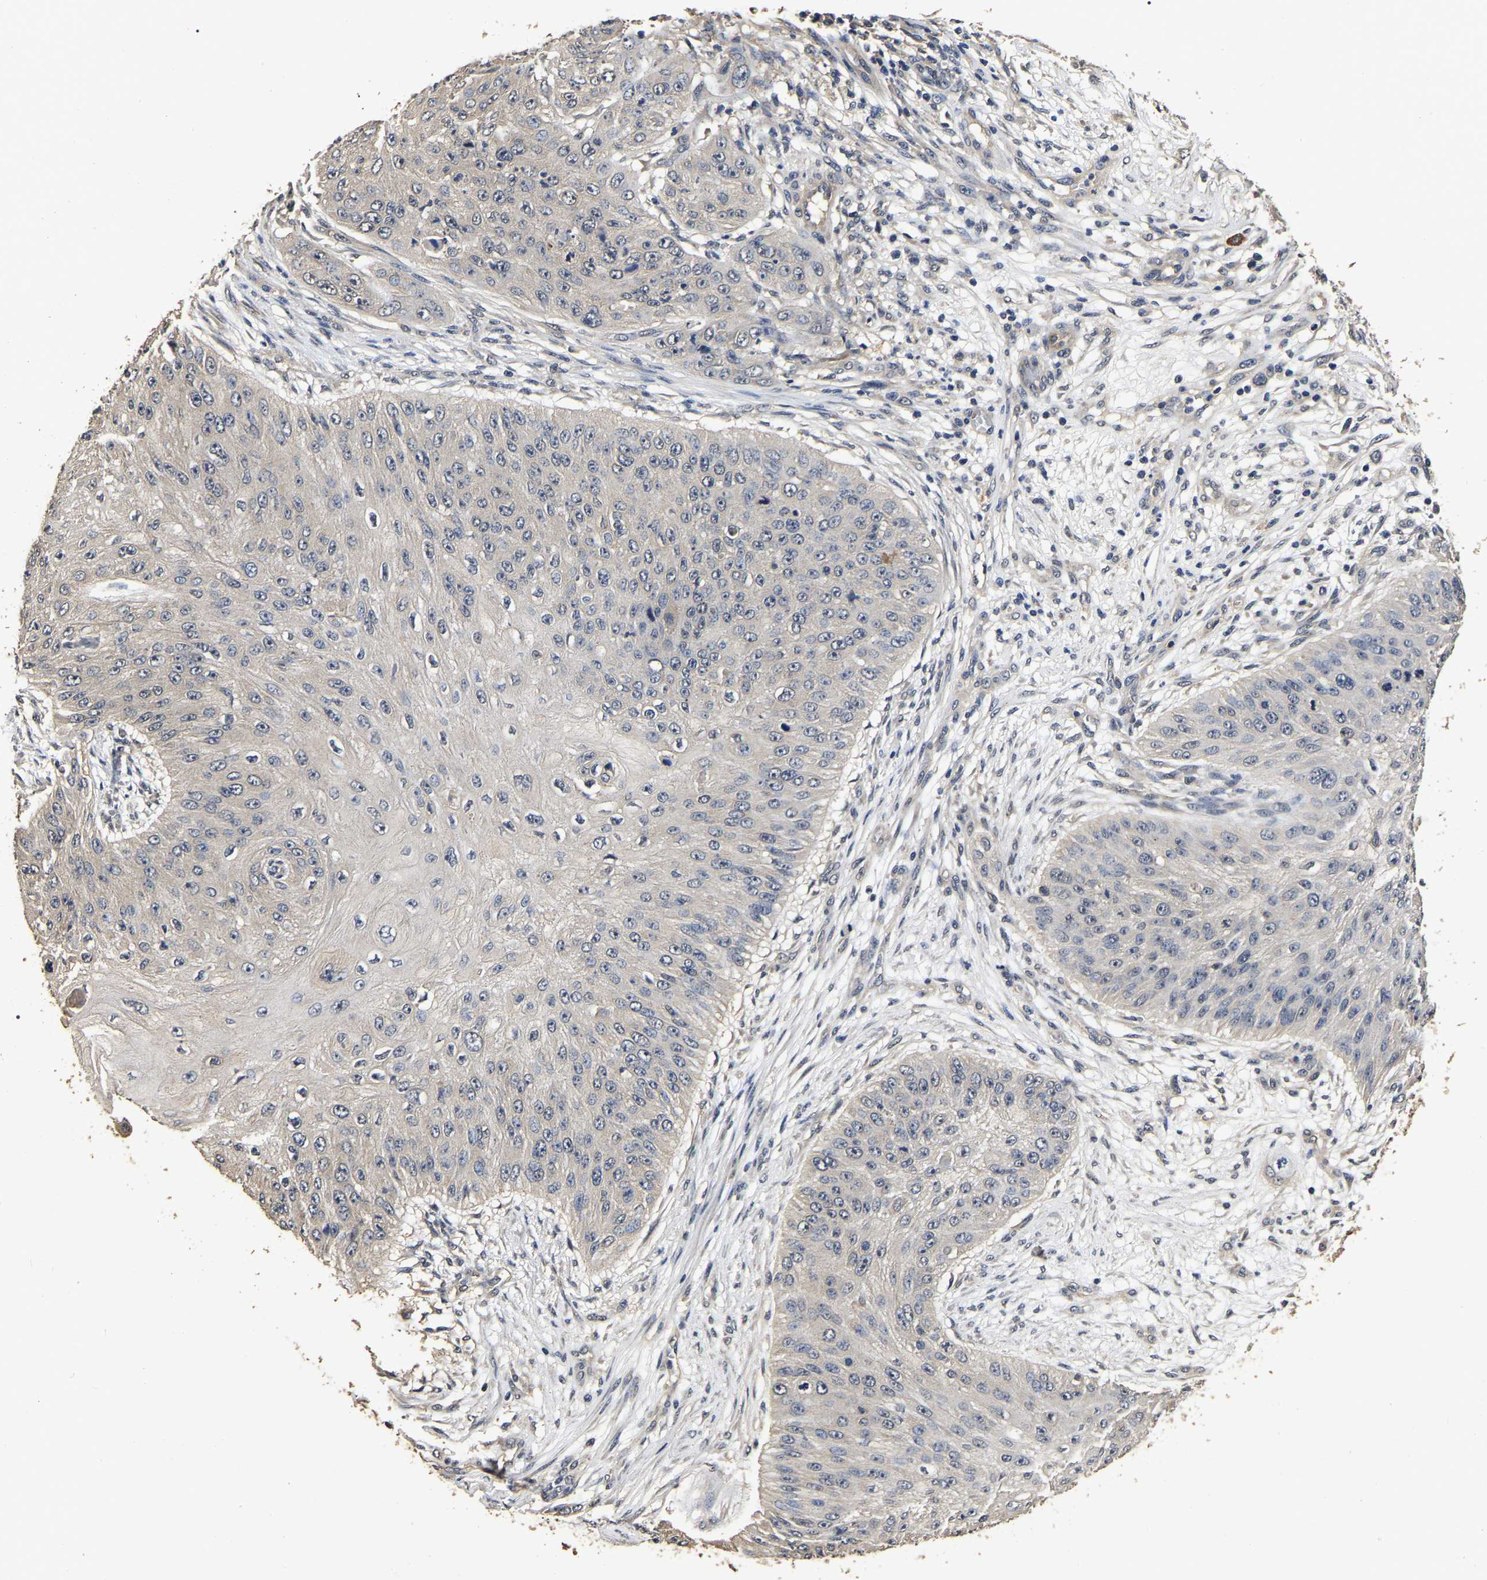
{"staining": {"intensity": "negative", "quantity": "none", "location": "none"}, "tissue": "skin cancer", "cell_type": "Tumor cells", "image_type": "cancer", "snomed": [{"axis": "morphology", "description": "Squamous cell carcinoma, NOS"}, {"axis": "topography", "description": "Skin"}], "caption": "This is an immunohistochemistry (IHC) micrograph of squamous cell carcinoma (skin). There is no staining in tumor cells.", "gene": "STK32C", "patient": {"sex": "female", "age": 80}}